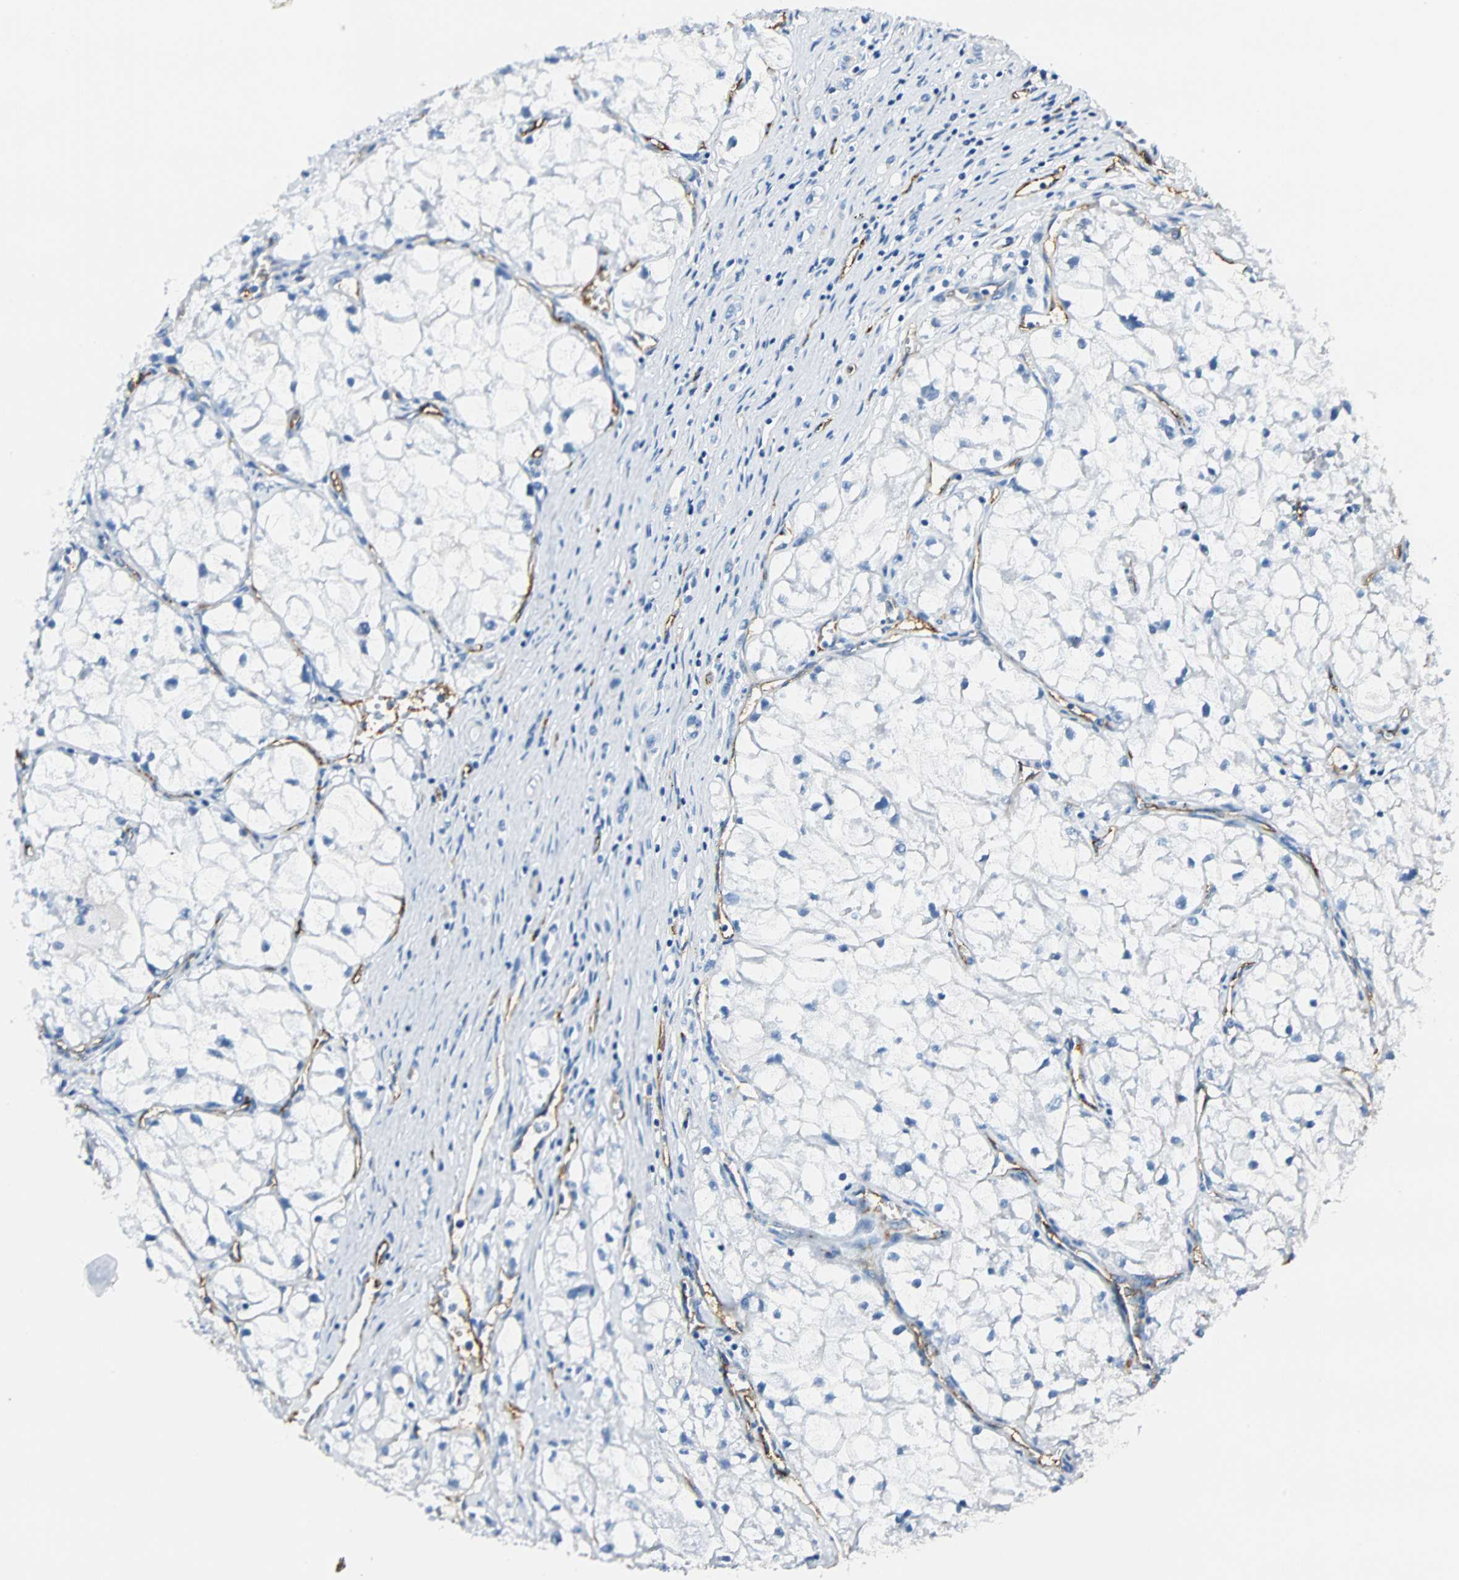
{"staining": {"intensity": "negative", "quantity": "none", "location": "none"}, "tissue": "renal cancer", "cell_type": "Tumor cells", "image_type": "cancer", "snomed": [{"axis": "morphology", "description": "Adenocarcinoma, NOS"}, {"axis": "topography", "description": "Kidney"}], "caption": "Renal adenocarcinoma was stained to show a protein in brown. There is no significant expression in tumor cells. Brightfield microscopy of IHC stained with DAB (brown) and hematoxylin (blue), captured at high magnification.", "gene": "VPS9D1", "patient": {"sex": "female", "age": 70}}